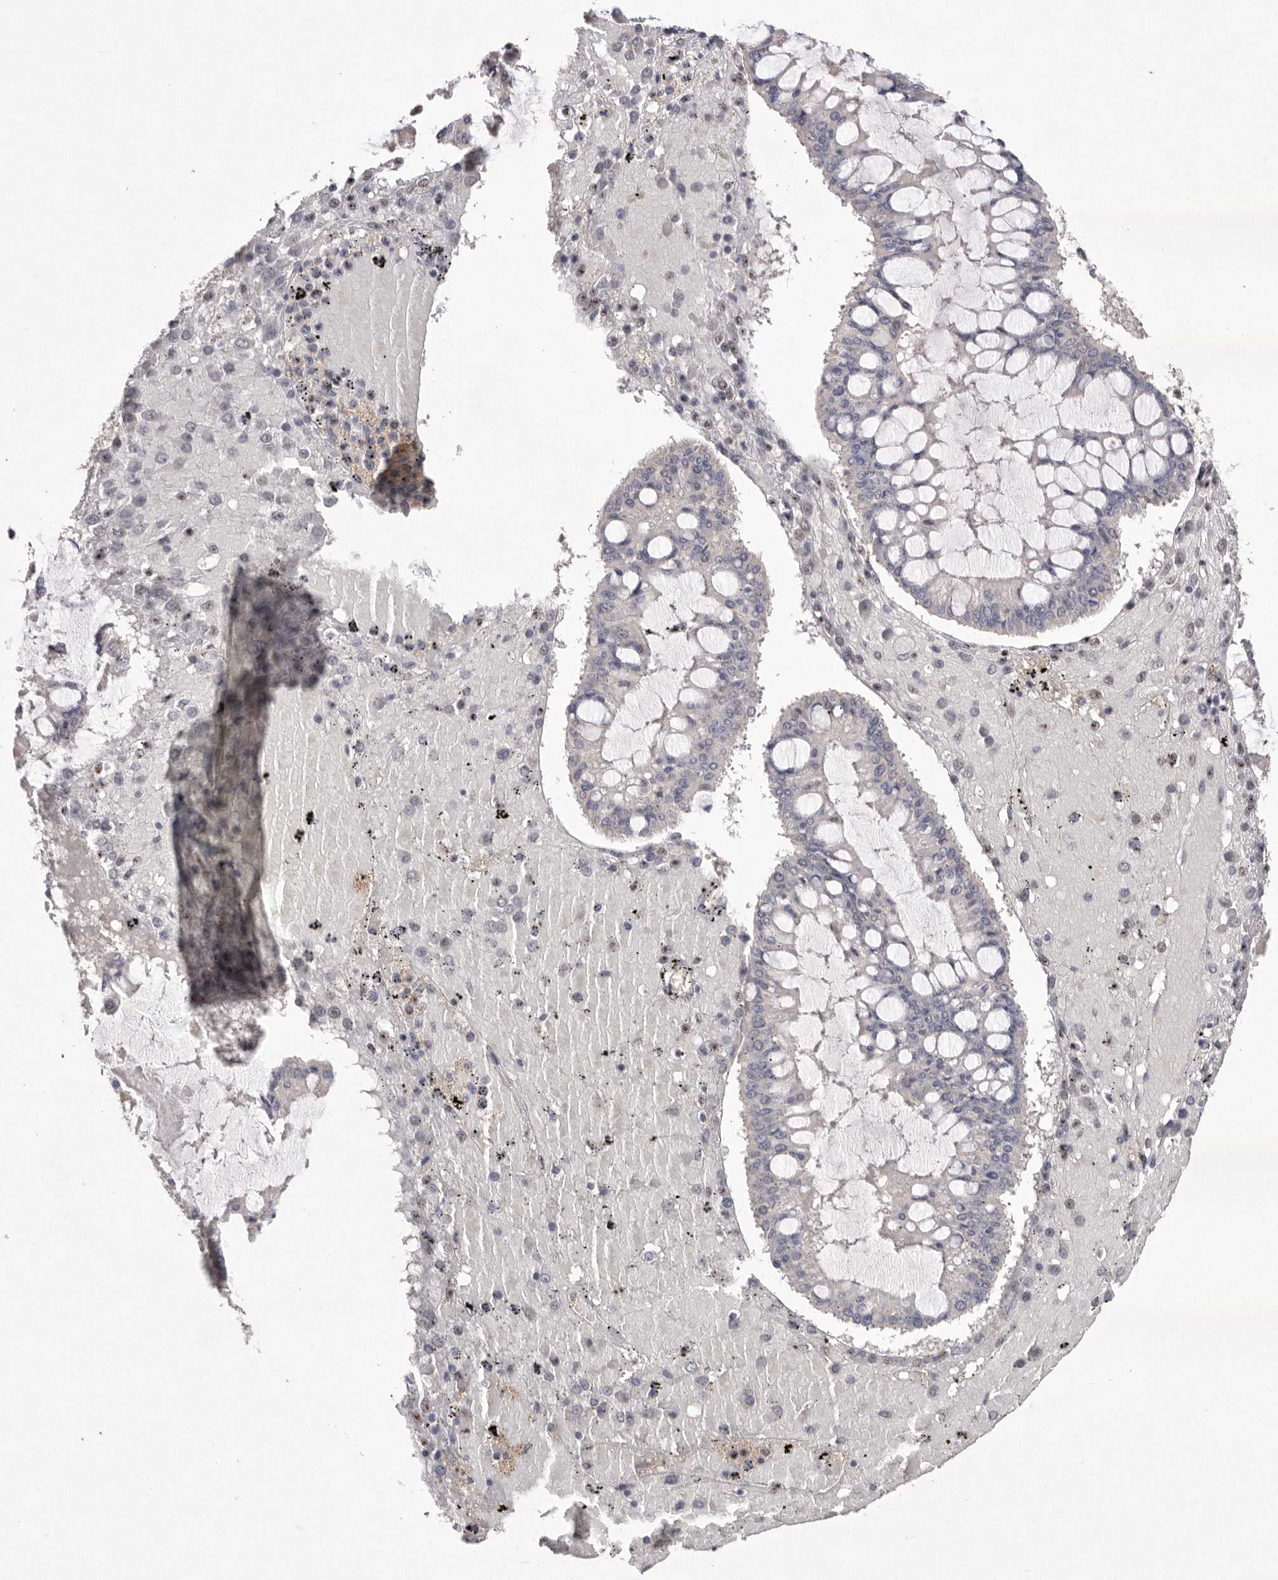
{"staining": {"intensity": "weak", "quantity": "25%-75%", "location": "nuclear"}, "tissue": "ovarian cancer", "cell_type": "Tumor cells", "image_type": "cancer", "snomed": [{"axis": "morphology", "description": "Cystadenocarcinoma, mucinous, NOS"}, {"axis": "topography", "description": "Ovary"}], "caption": "Immunohistochemical staining of human mucinous cystadenocarcinoma (ovarian) demonstrates low levels of weak nuclear protein expression in about 25%-75% of tumor cells. (Brightfield microscopy of DAB IHC at high magnification).", "gene": "HUS1", "patient": {"sex": "female", "age": 73}}